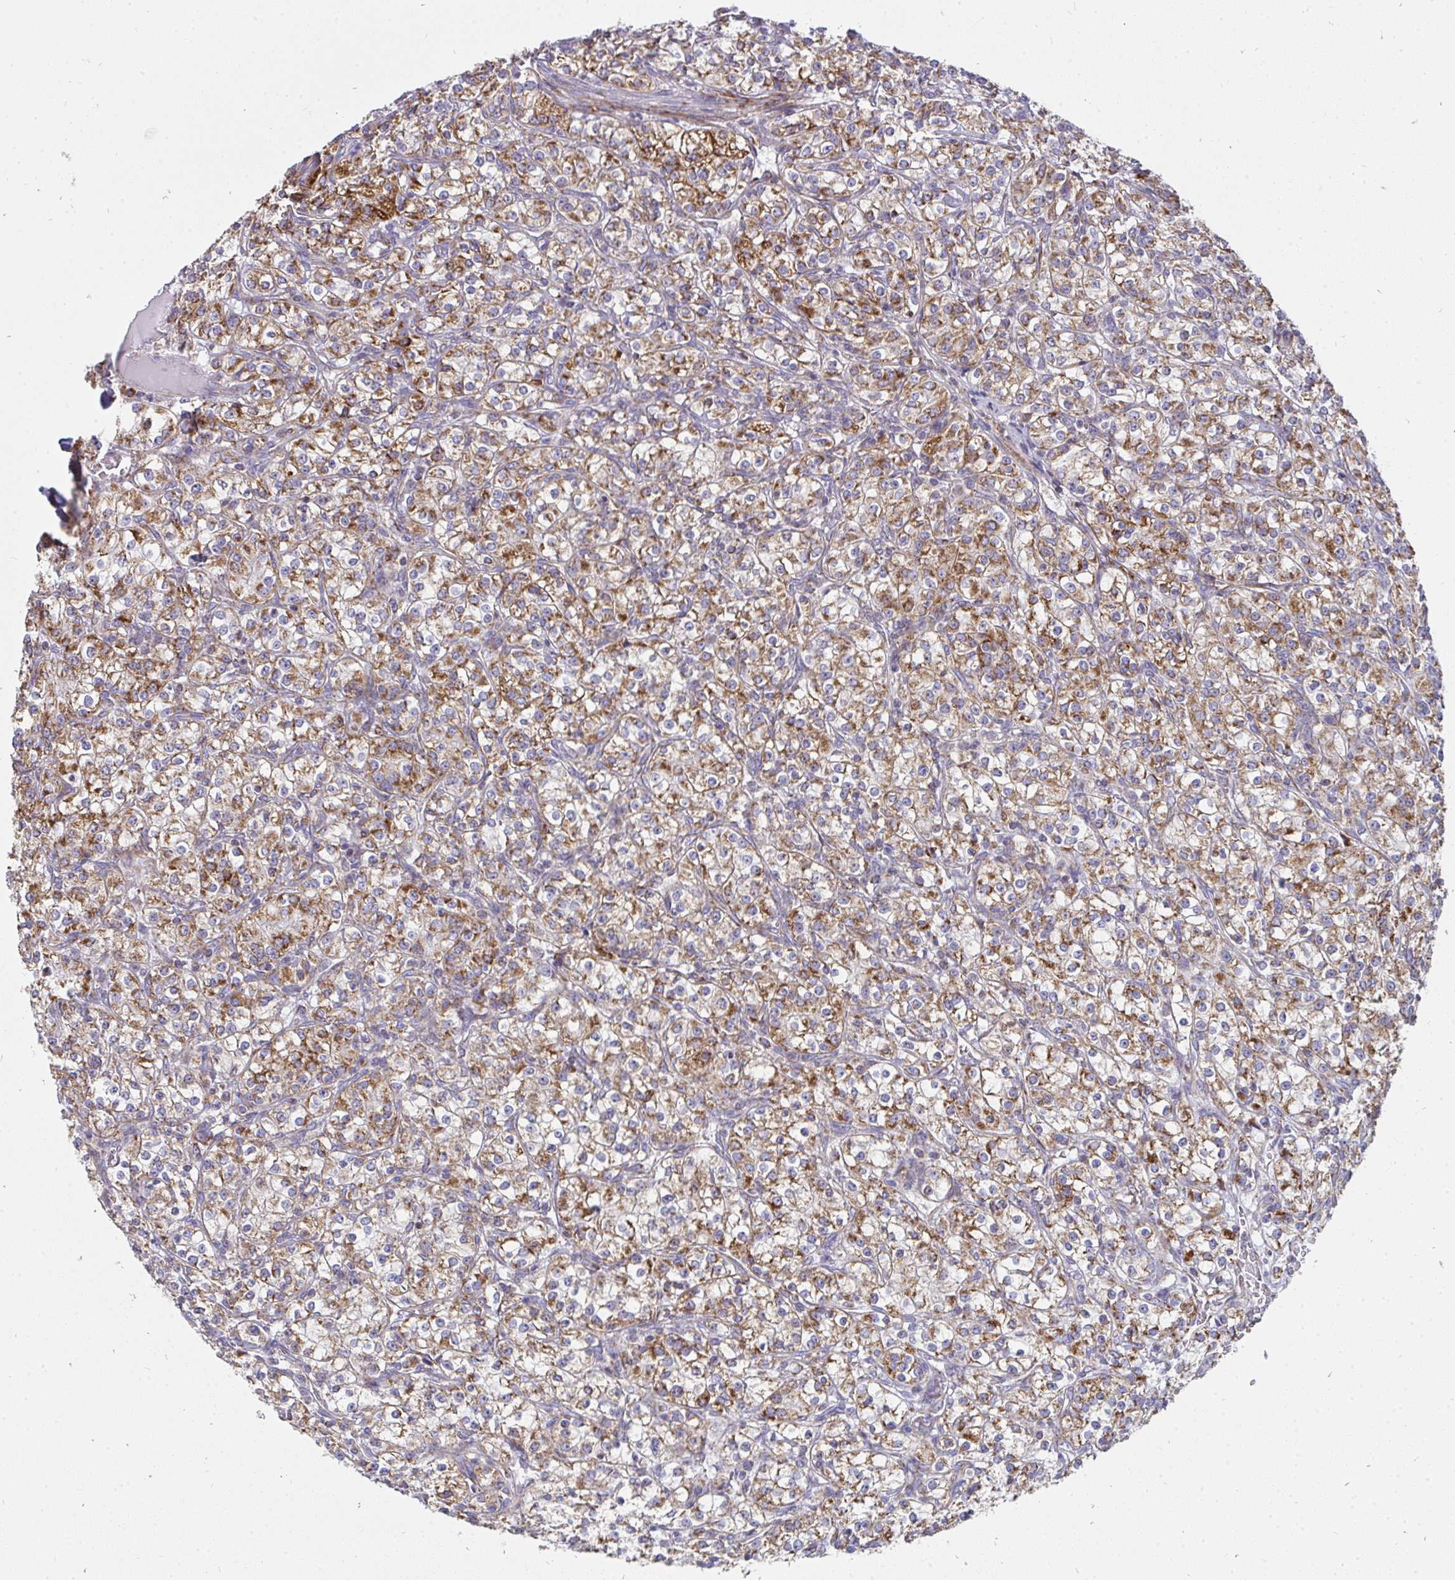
{"staining": {"intensity": "moderate", "quantity": ">75%", "location": "cytoplasmic/membranous"}, "tissue": "renal cancer", "cell_type": "Tumor cells", "image_type": "cancer", "snomed": [{"axis": "morphology", "description": "Adenocarcinoma, NOS"}, {"axis": "topography", "description": "Kidney"}], "caption": "Immunohistochemical staining of renal cancer (adenocarcinoma) shows medium levels of moderate cytoplasmic/membranous staining in about >75% of tumor cells.", "gene": "FAHD1", "patient": {"sex": "male", "age": 77}}